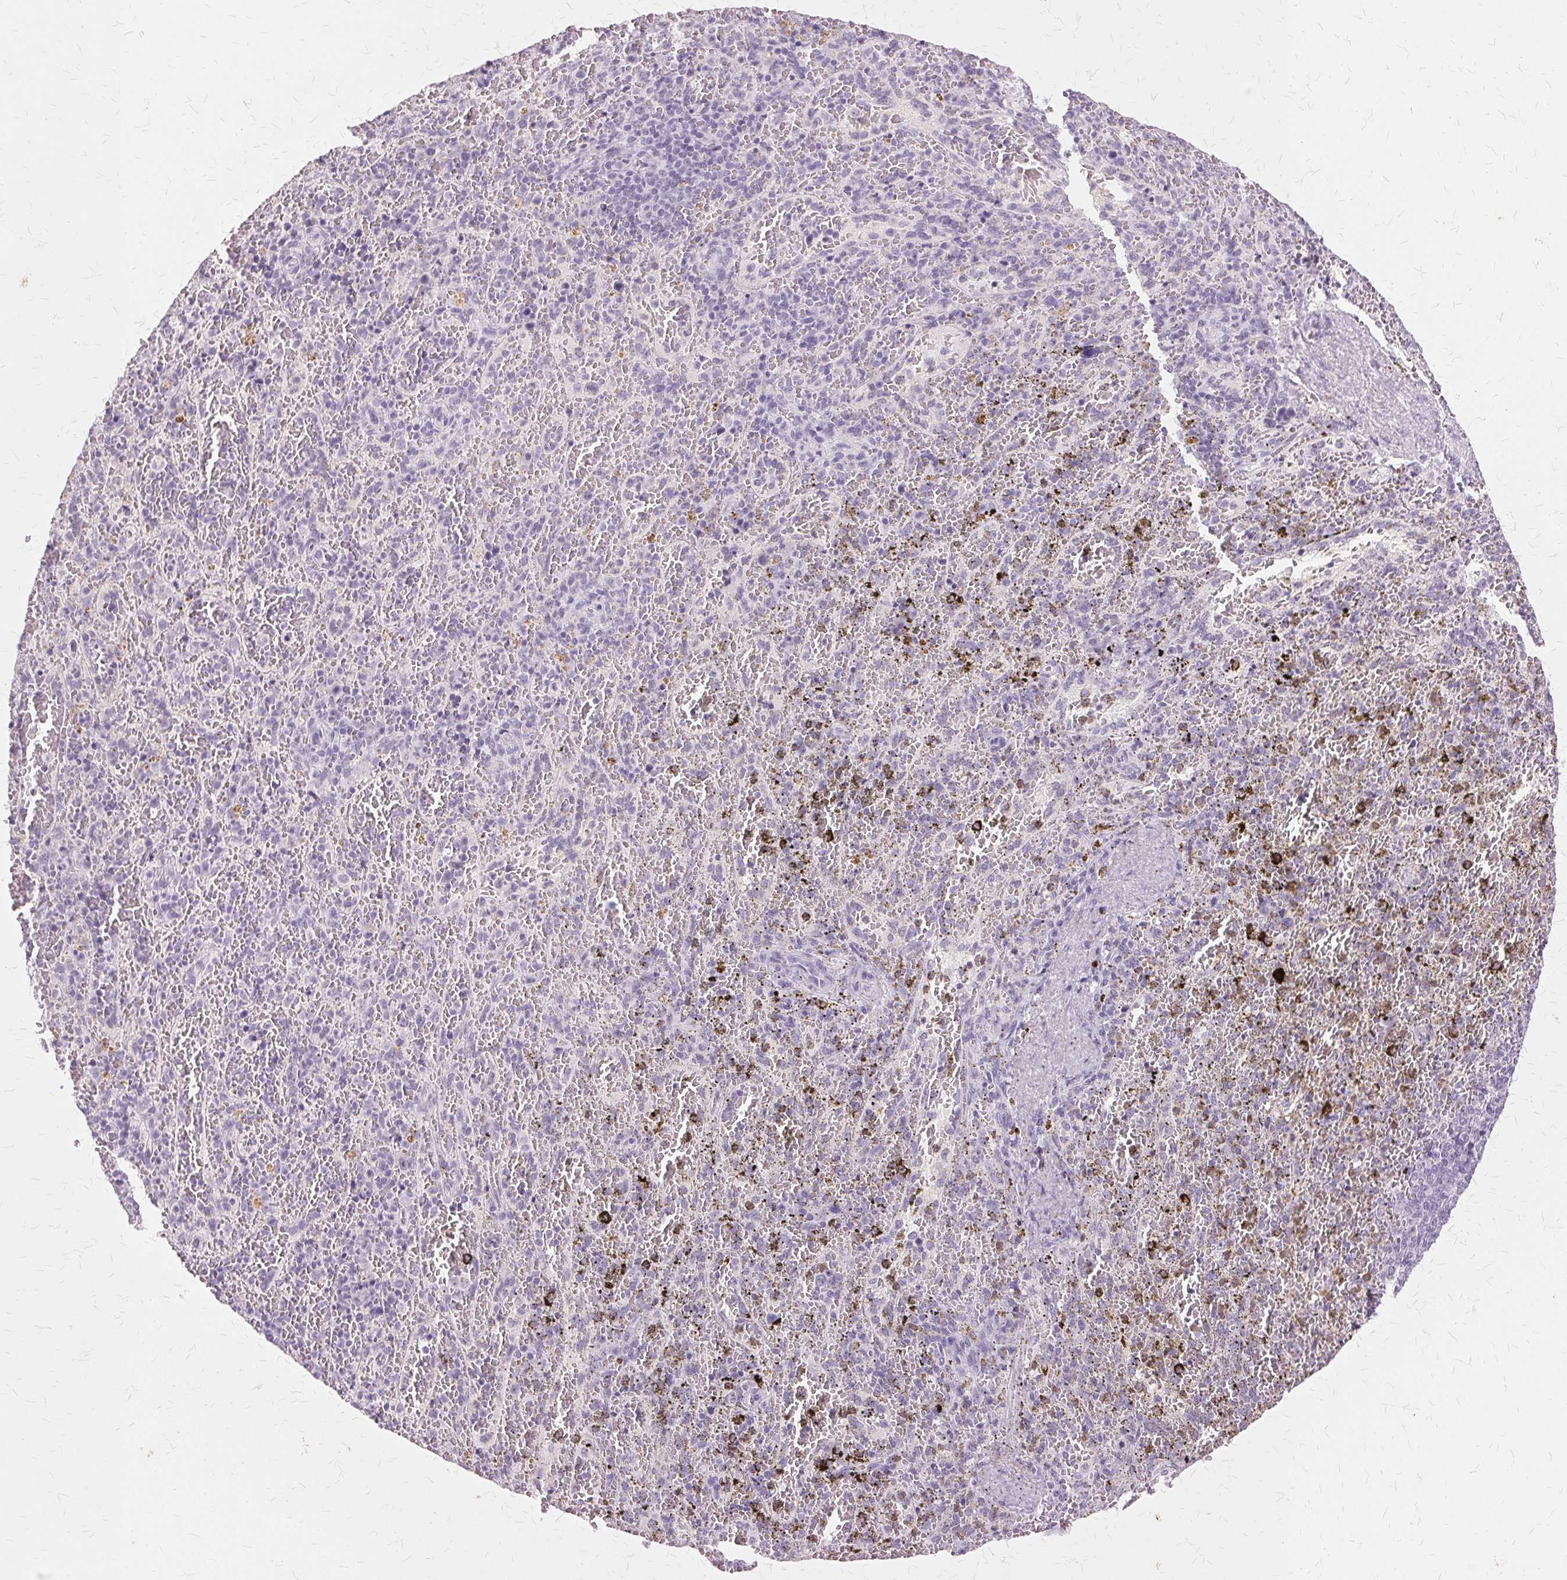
{"staining": {"intensity": "negative", "quantity": "none", "location": "none"}, "tissue": "spleen", "cell_type": "Cells in red pulp", "image_type": "normal", "snomed": [{"axis": "morphology", "description": "Normal tissue, NOS"}, {"axis": "topography", "description": "Spleen"}], "caption": "Cells in red pulp show no significant protein expression in normal spleen.", "gene": "SLC45A3", "patient": {"sex": "female", "age": 50}}